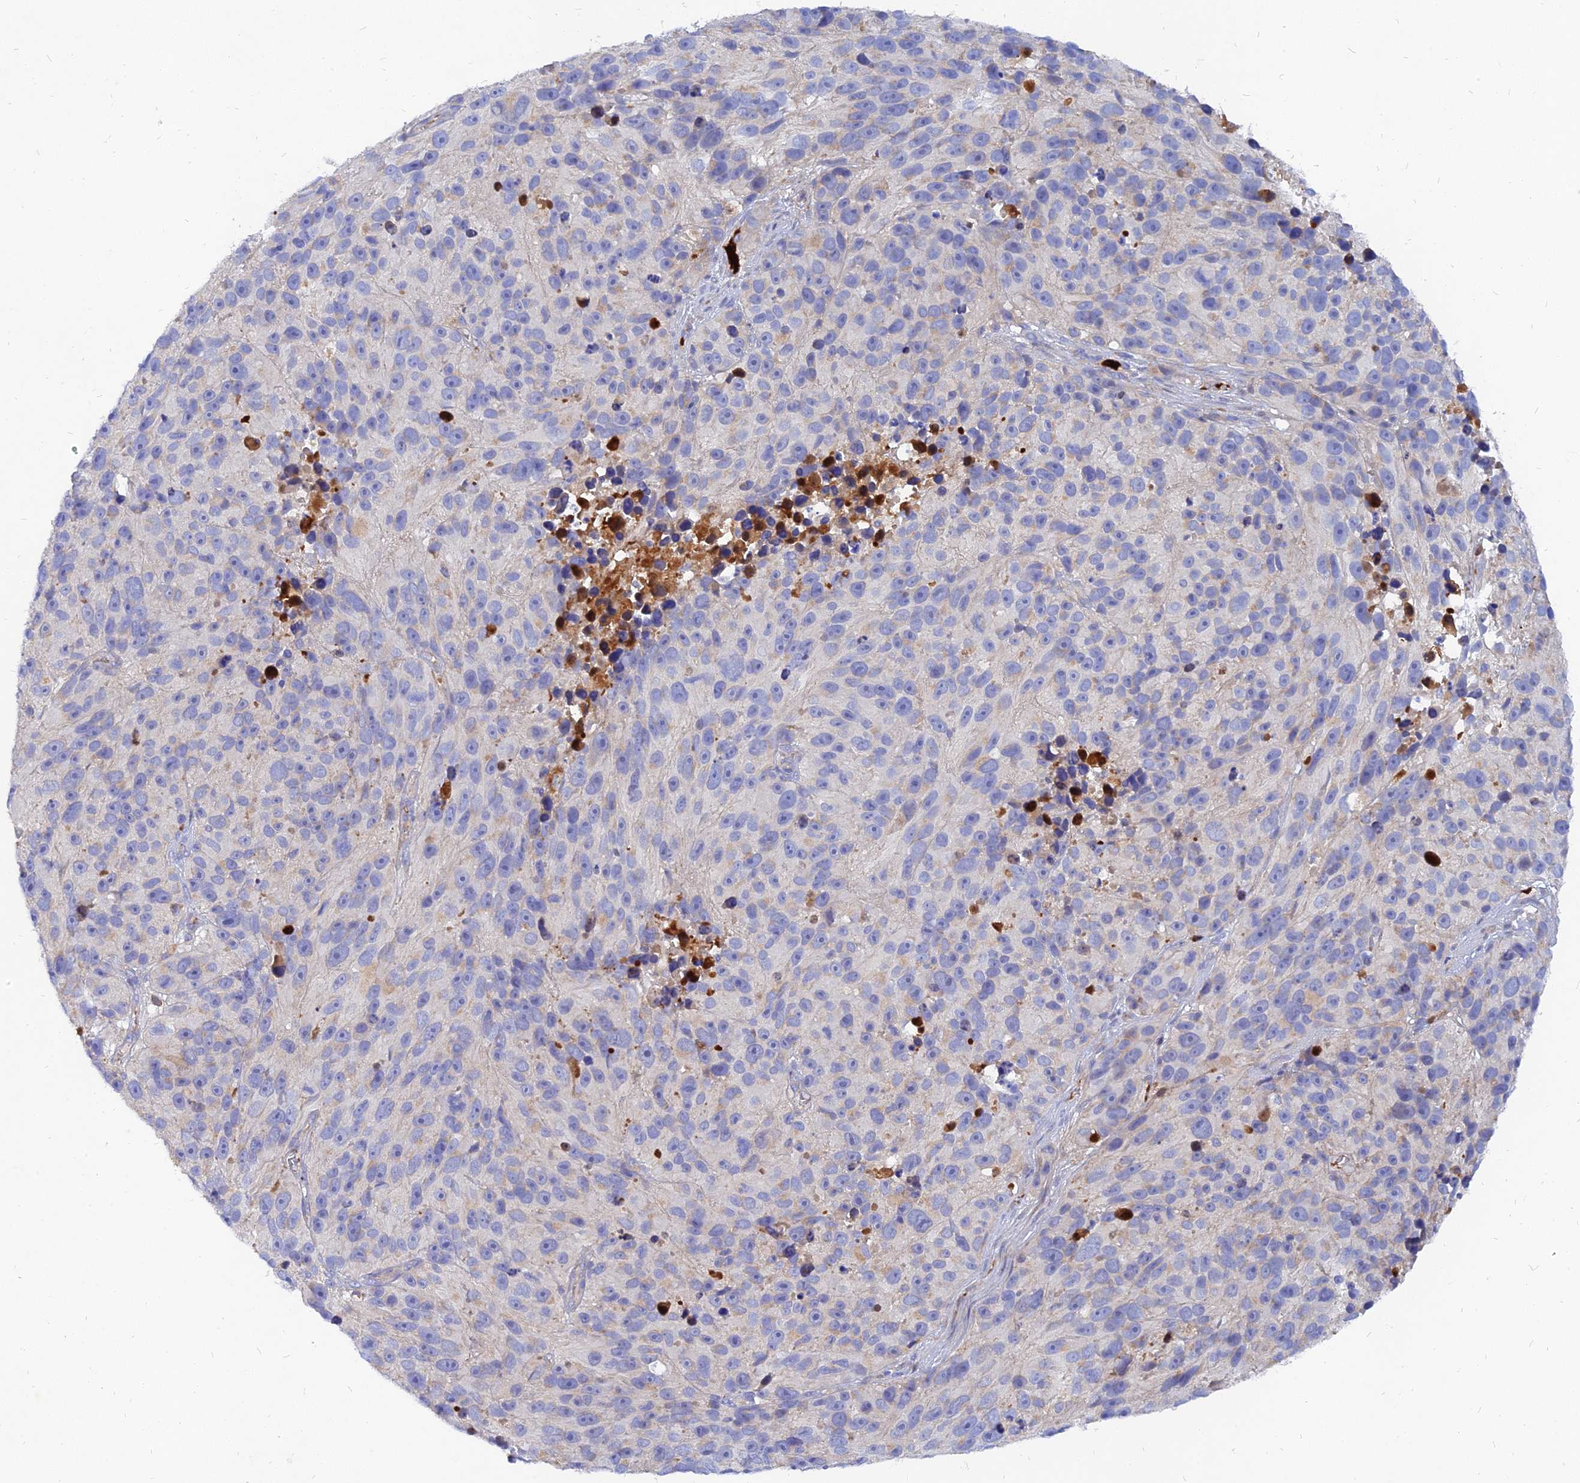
{"staining": {"intensity": "negative", "quantity": "none", "location": "none"}, "tissue": "melanoma", "cell_type": "Tumor cells", "image_type": "cancer", "snomed": [{"axis": "morphology", "description": "Malignant melanoma, NOS"}, {"axis": "topography", "description": "Skin"}], "caption": "Immunohistochemical staining of human melanoma displays no significant expression in tumor cells.", "gene": "MROH1", "patient": {"sex": "male", "age": 84}}